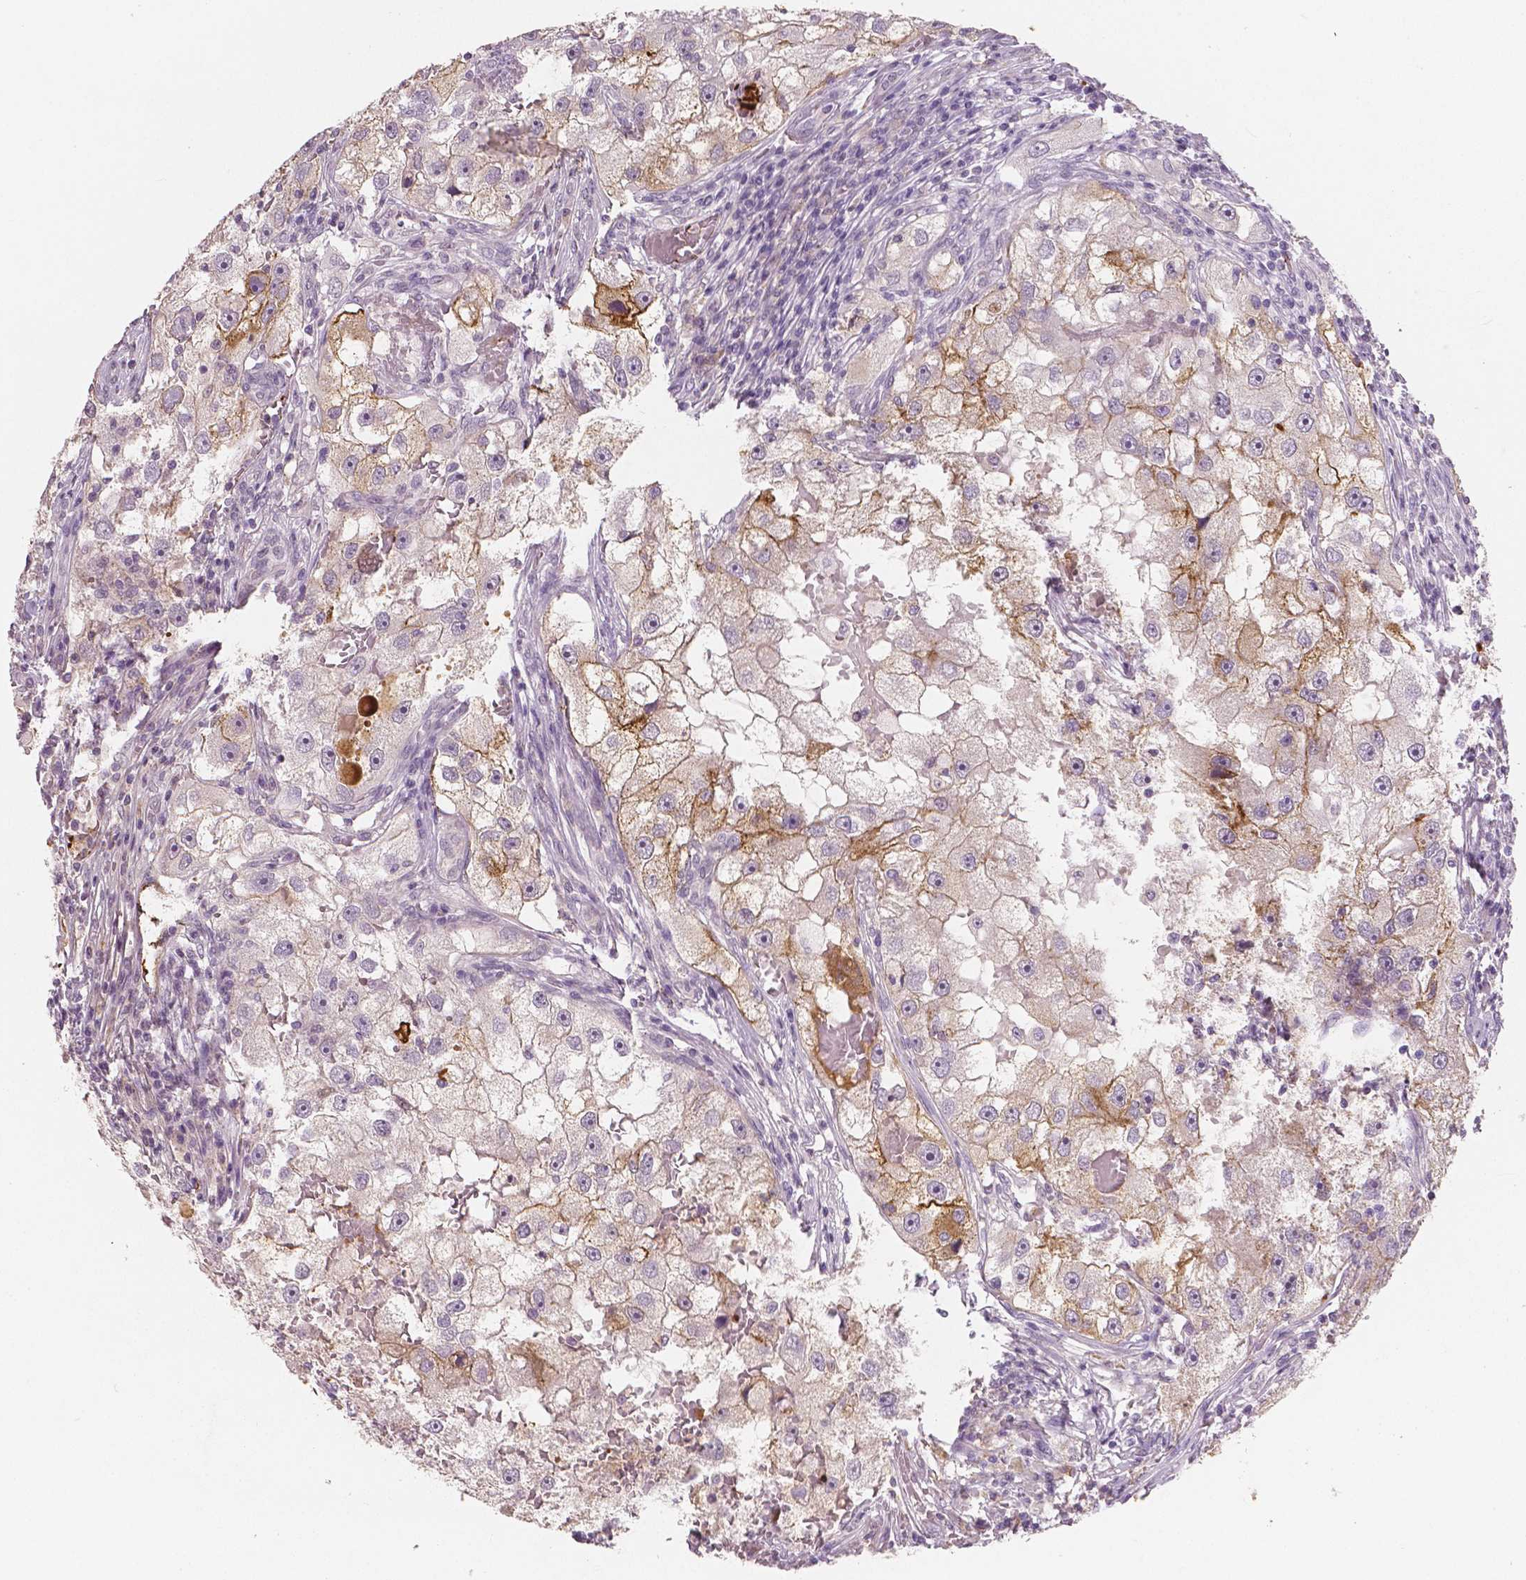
{"staining": {"intensity": "moderate", "quantity": "<25%", "location": "cytoplasmic/membranous"}, "tissue": "renal cancer", "cell_type": "Tumor cells", "image_type": "cancer", "snomed": [{"axis": "morphology", "description": "Adenocarcinoma, NOS"}, {"axis": "topography", "description": "Kidney"}], "caption": "Renal cancer stained with a protein marker demonstrates moderate staining in tumor cells.", "gene": "APOA4", "patient": {"sex": "male", "age": 63}}